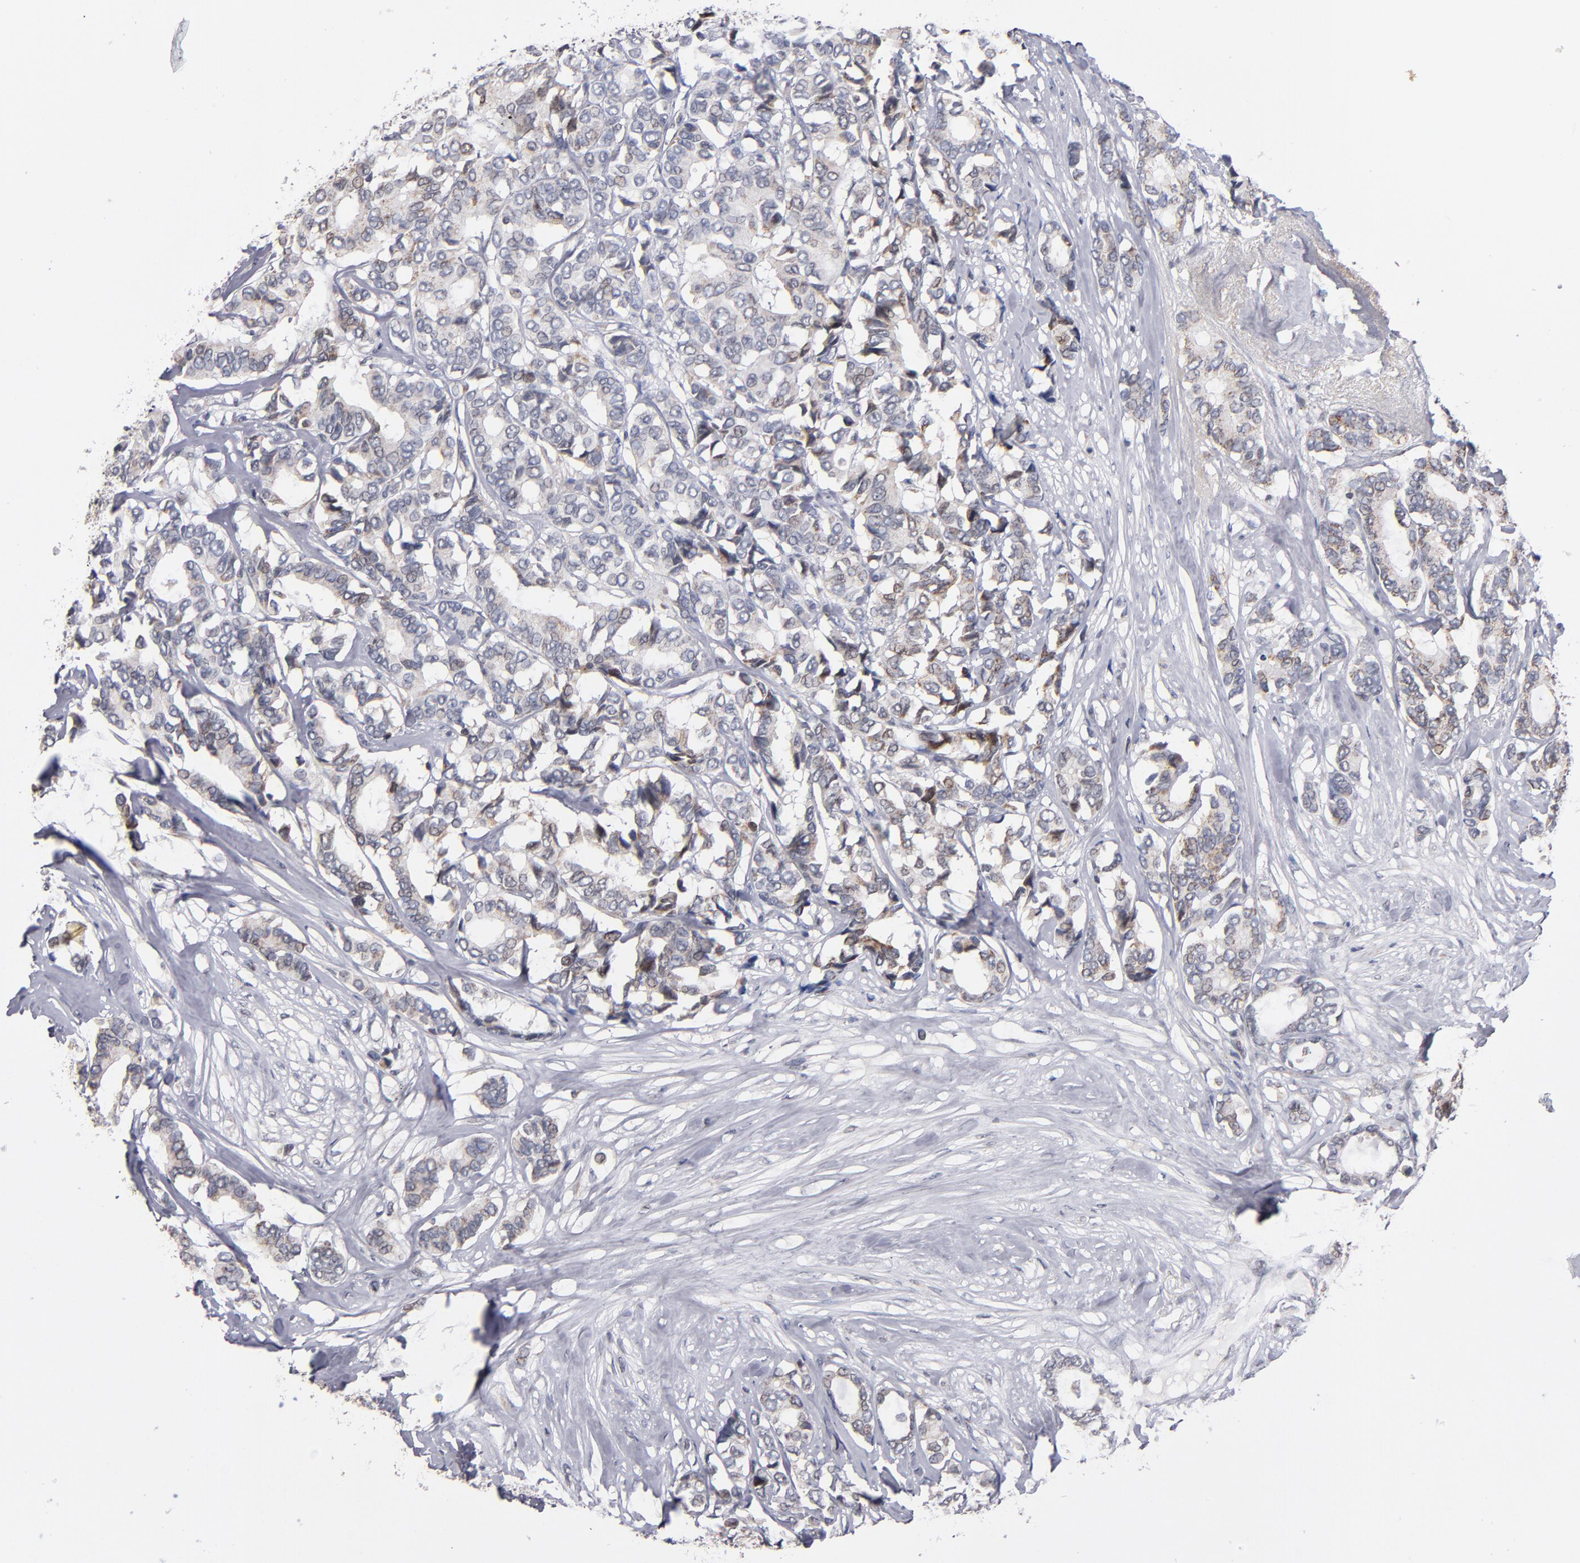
{"staining": {"intensity": "weak", "quantity": "25%-75%", "location": "cytoplasmic/membranous"}, "tissue": "breast cancer", "cell_type": "Tumor cells", "image_type": "cancer", "snomed": [{"axis": "morphology", "description": "Duct carcinoma"}, {"axis": "topography", "description": "Breast"}], "caption": "Protein expression analysis of invasive ductal carcinoma (breast) displays weak cytoplasmic/membranous positivity in about 25%-75% of tumor cells.", "gene": "ODF2", "patient": {"sex": "female", "age": 87}}